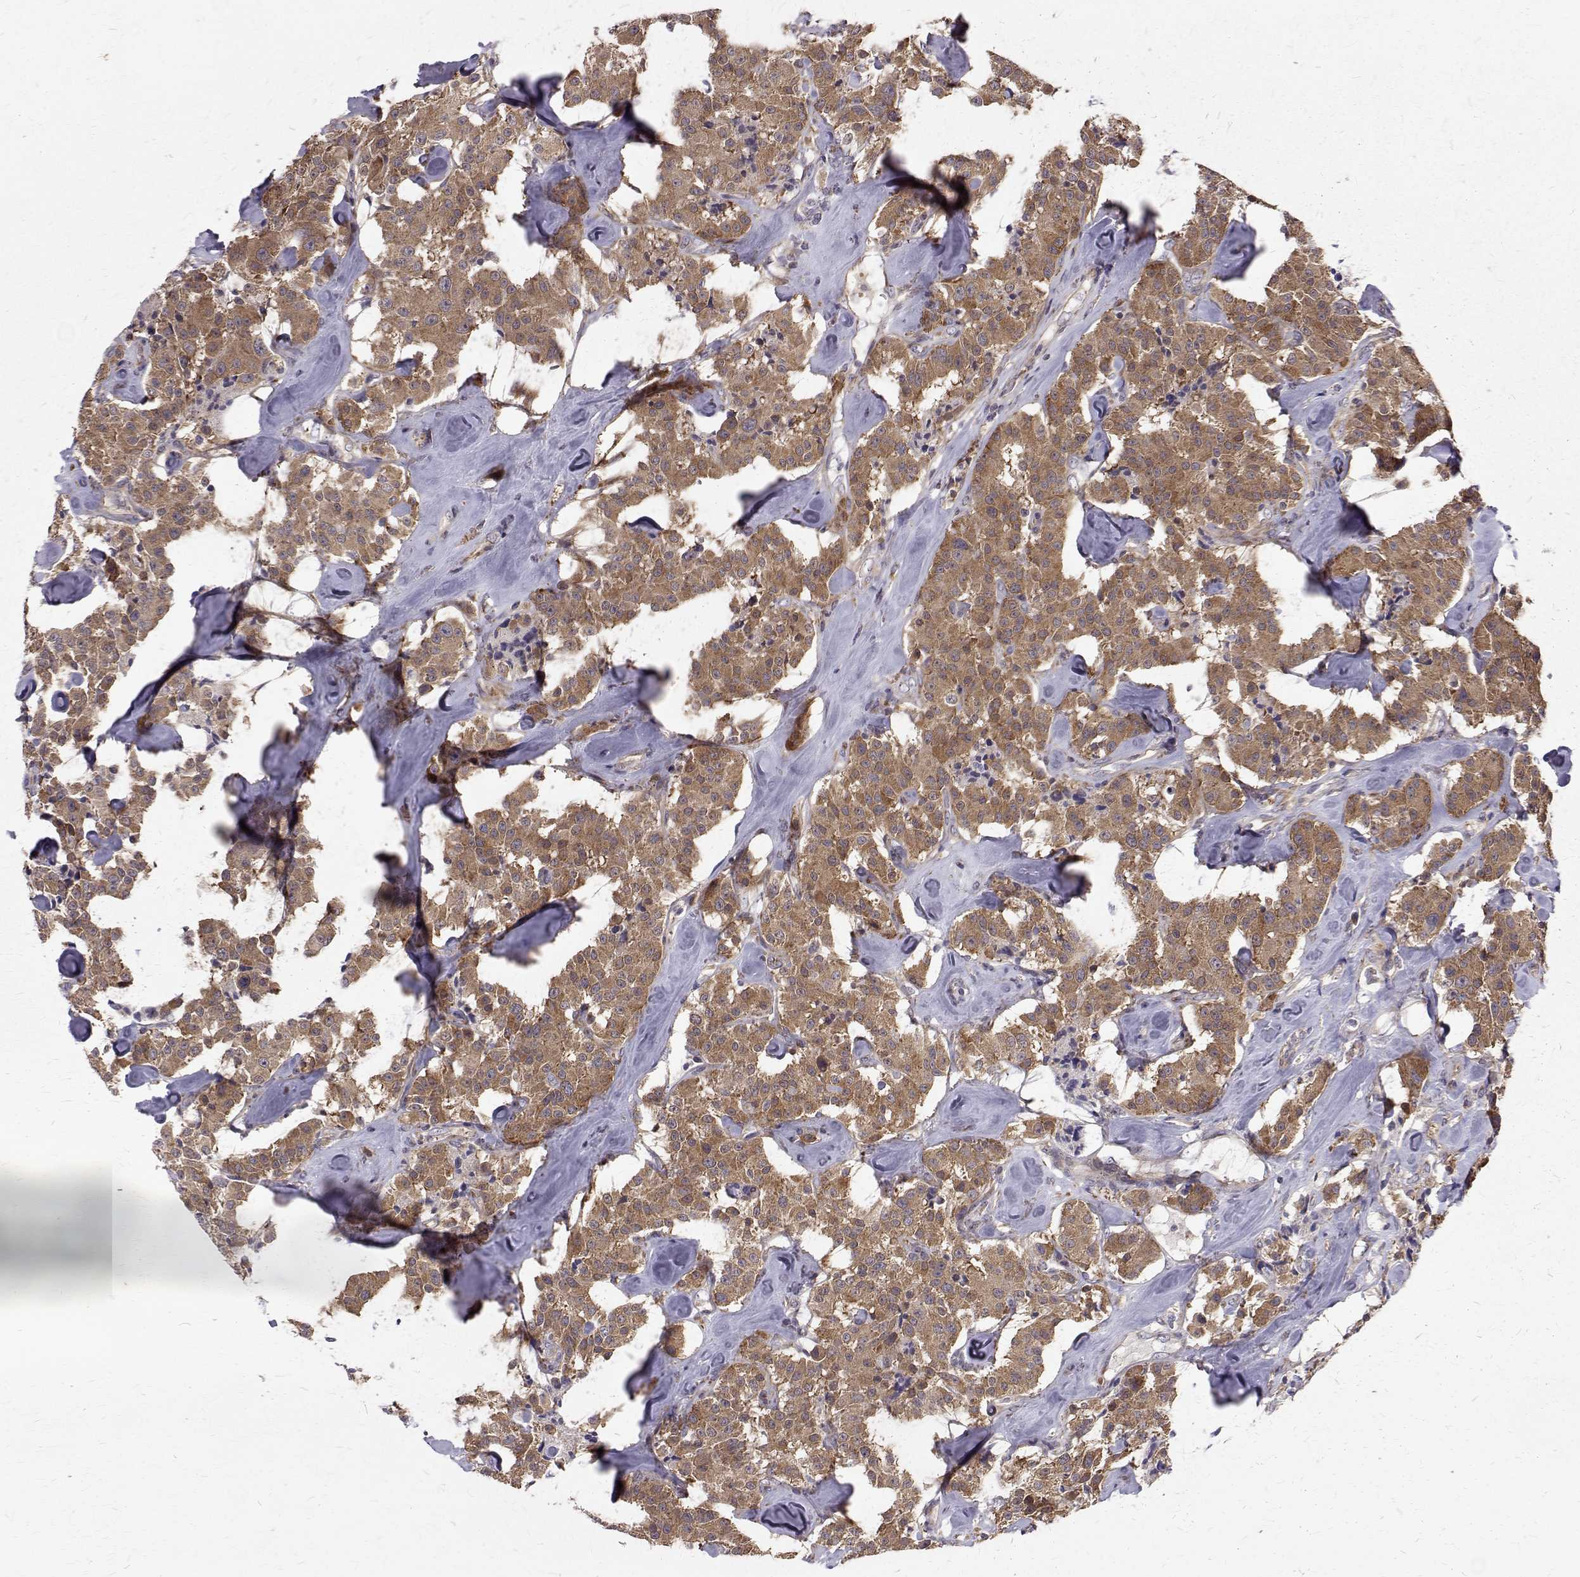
{"staining": {"intensity": "moderate", "quantity": "25%-75%", "location": "cytoplasmic/membranous"}, "tissue": "carcinoid", "cell_type": "Tumor cells", "image_type": "cancer", "snomed": [{"axis": "morphology", "description": "Carcinoid, malignant, NOS"}, {"axis": "topography", "description": "Pancreas"}], "caption": "Protein expression analysis of human carcinoid (malignant) reveals moderate cytoplasmic/membranous expression in about 25%-75% of tumor cells.", "gene": "ARFGAP1", "patient": {"sex": "male", "age": 41}}